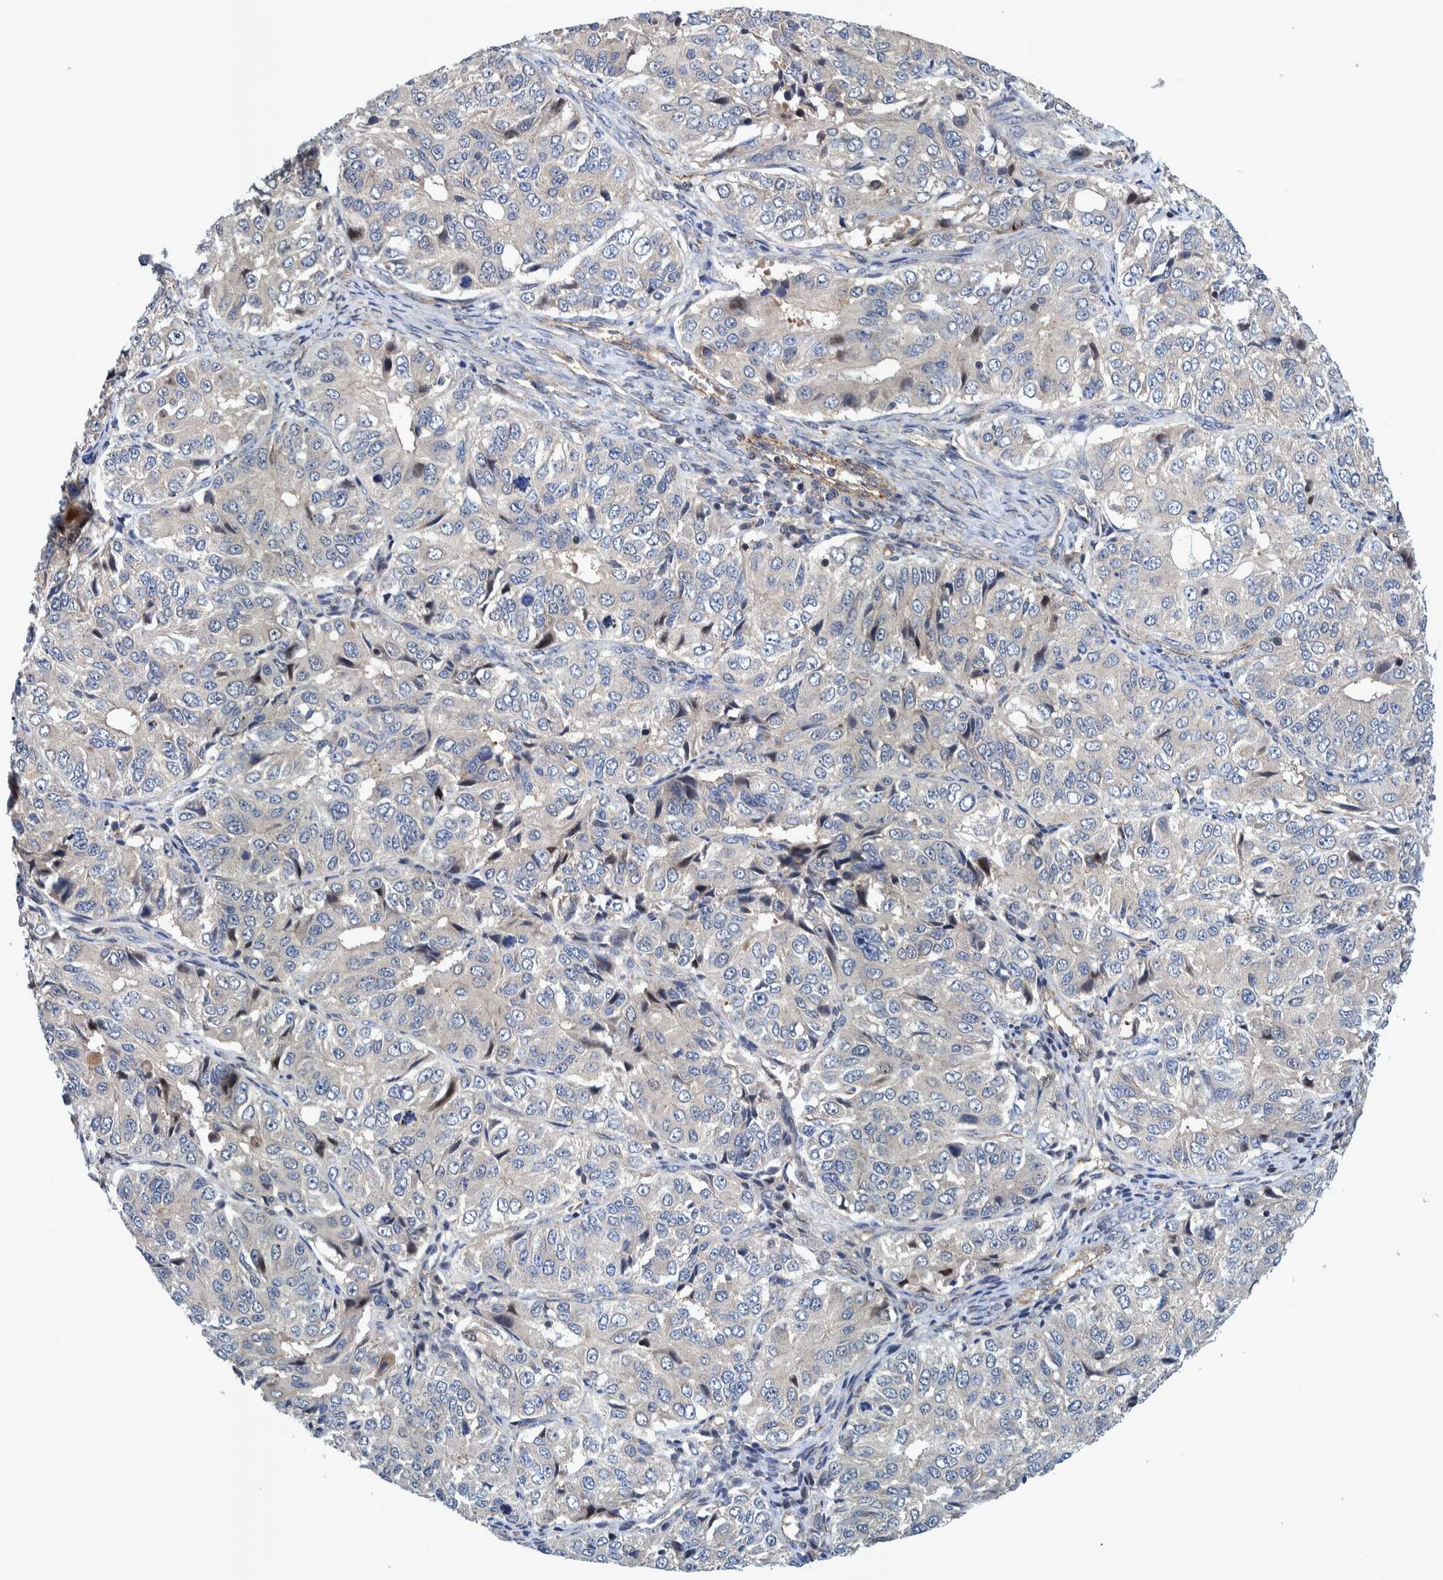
{"staining": {"intensity": "weak", "quantity": "<25%", "location": "cytoplasmic/membranous"}, "tissue": "ovarian cancer", "cell_type": "Tumor cells", "image_type": "cancer", "snomed": [{"axis": "morphology", "description": "Carcinoma, endometroid"}, {"axis": "topography", "description": "Ovary"}], "caption": "DAB (3,3'-diaminobenzidine) immunohistochemical staining of ovarian cancer exhibits no significant expression in tumor cells.", "gene": "GRPEL2", "patient": {"sex": "female", "age": 51}}